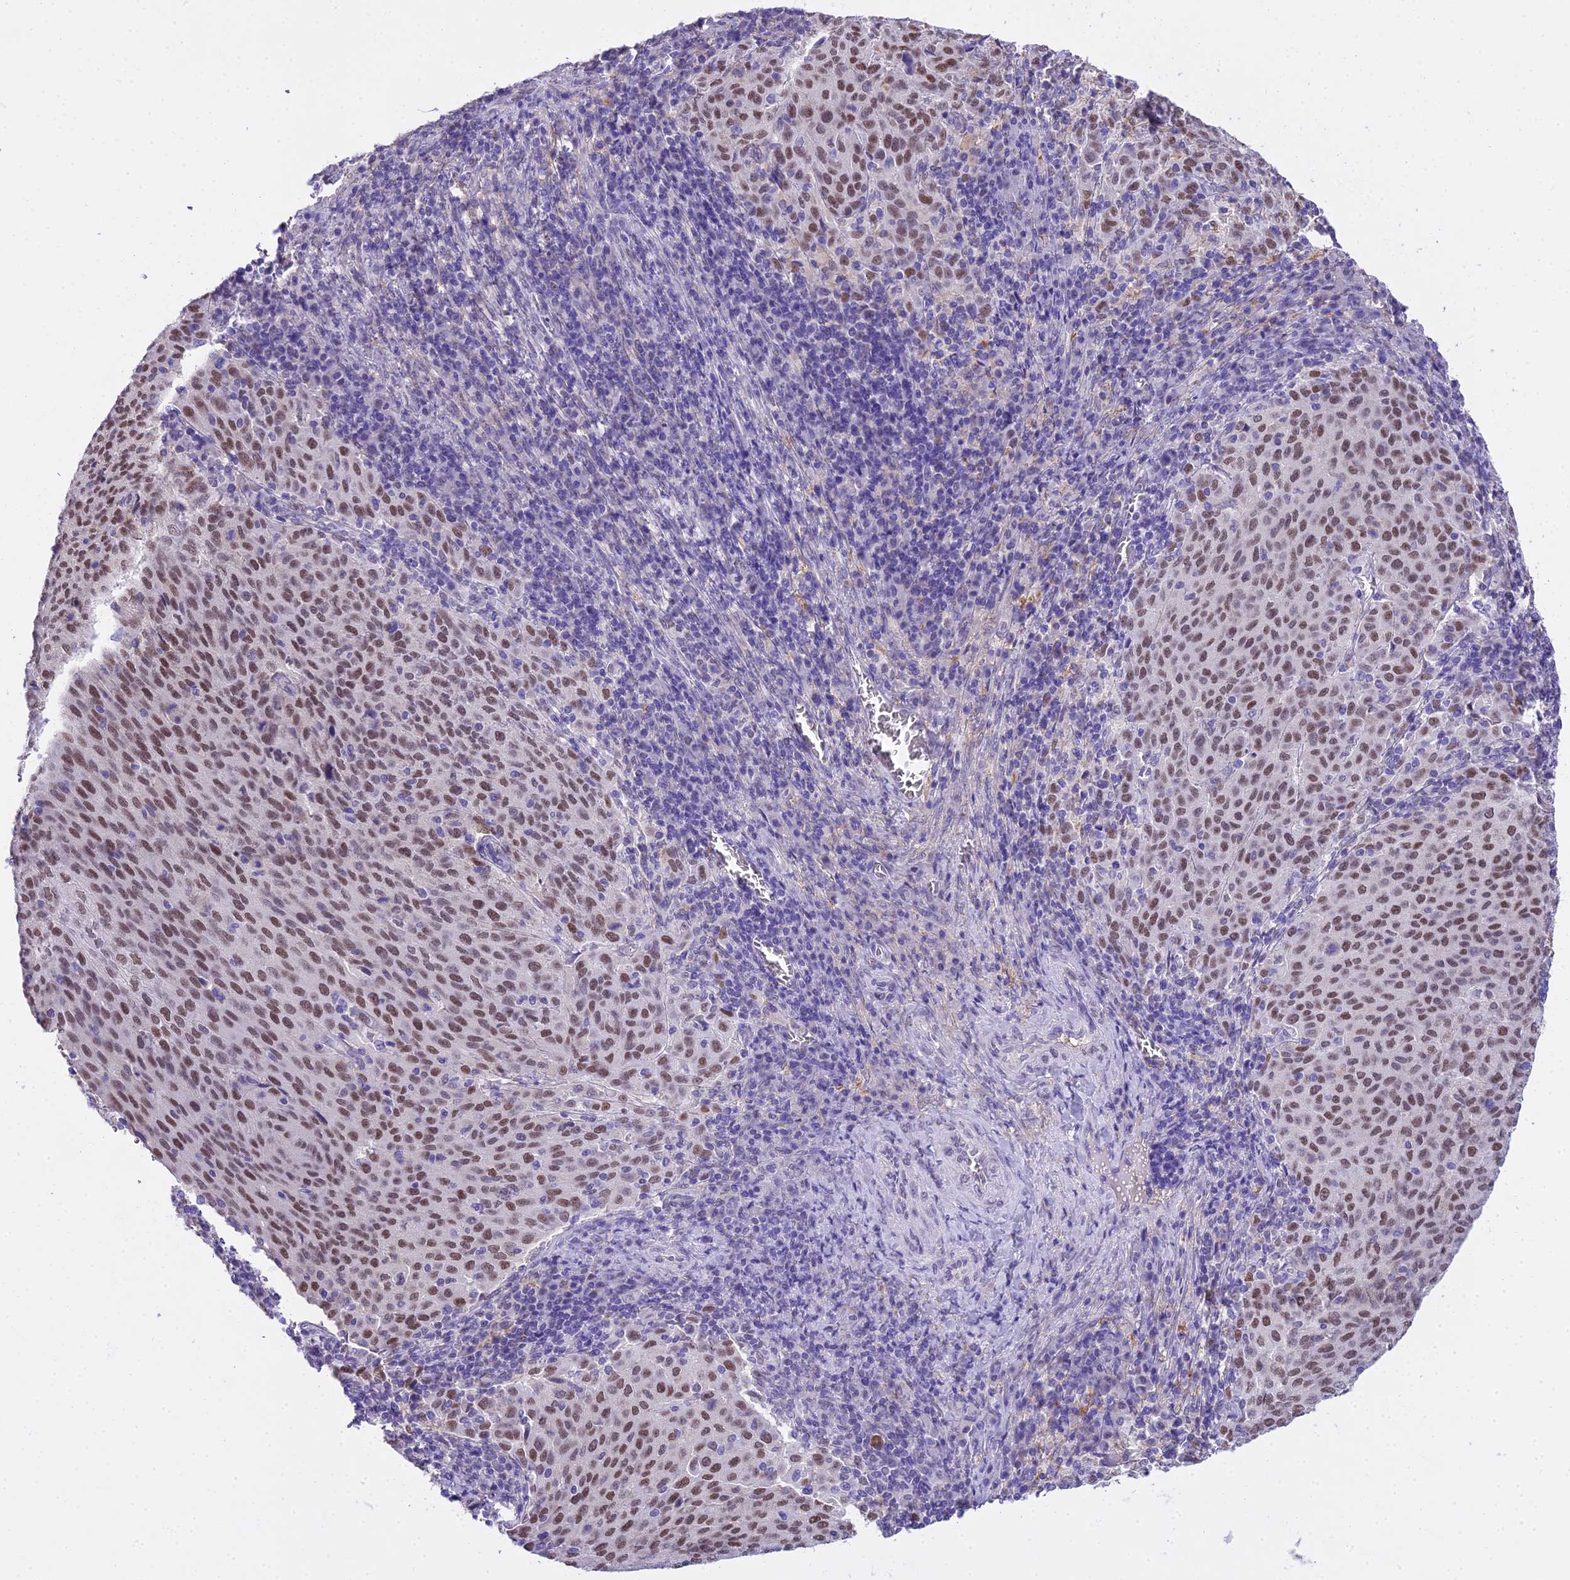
{"staining": {"intensity": "moderate", "quantity": ">75%", "location": "nuclear"}, "tissue": "cervical cancer", "cell_type": "Tumor cells", "image_type": "cancer", "snomed": [{"axis": "morphology", "description": "Squamous cell carcinoma, NOS"}, {"axis": "topography", "description": "Cervix"}], "caption": "Human cervical squamous cell carcinoma stained with a protein marker shows moderate staining in tumor cells.", "gene": "MAT2A", "patient": {"sex": "female", "age": 46}}